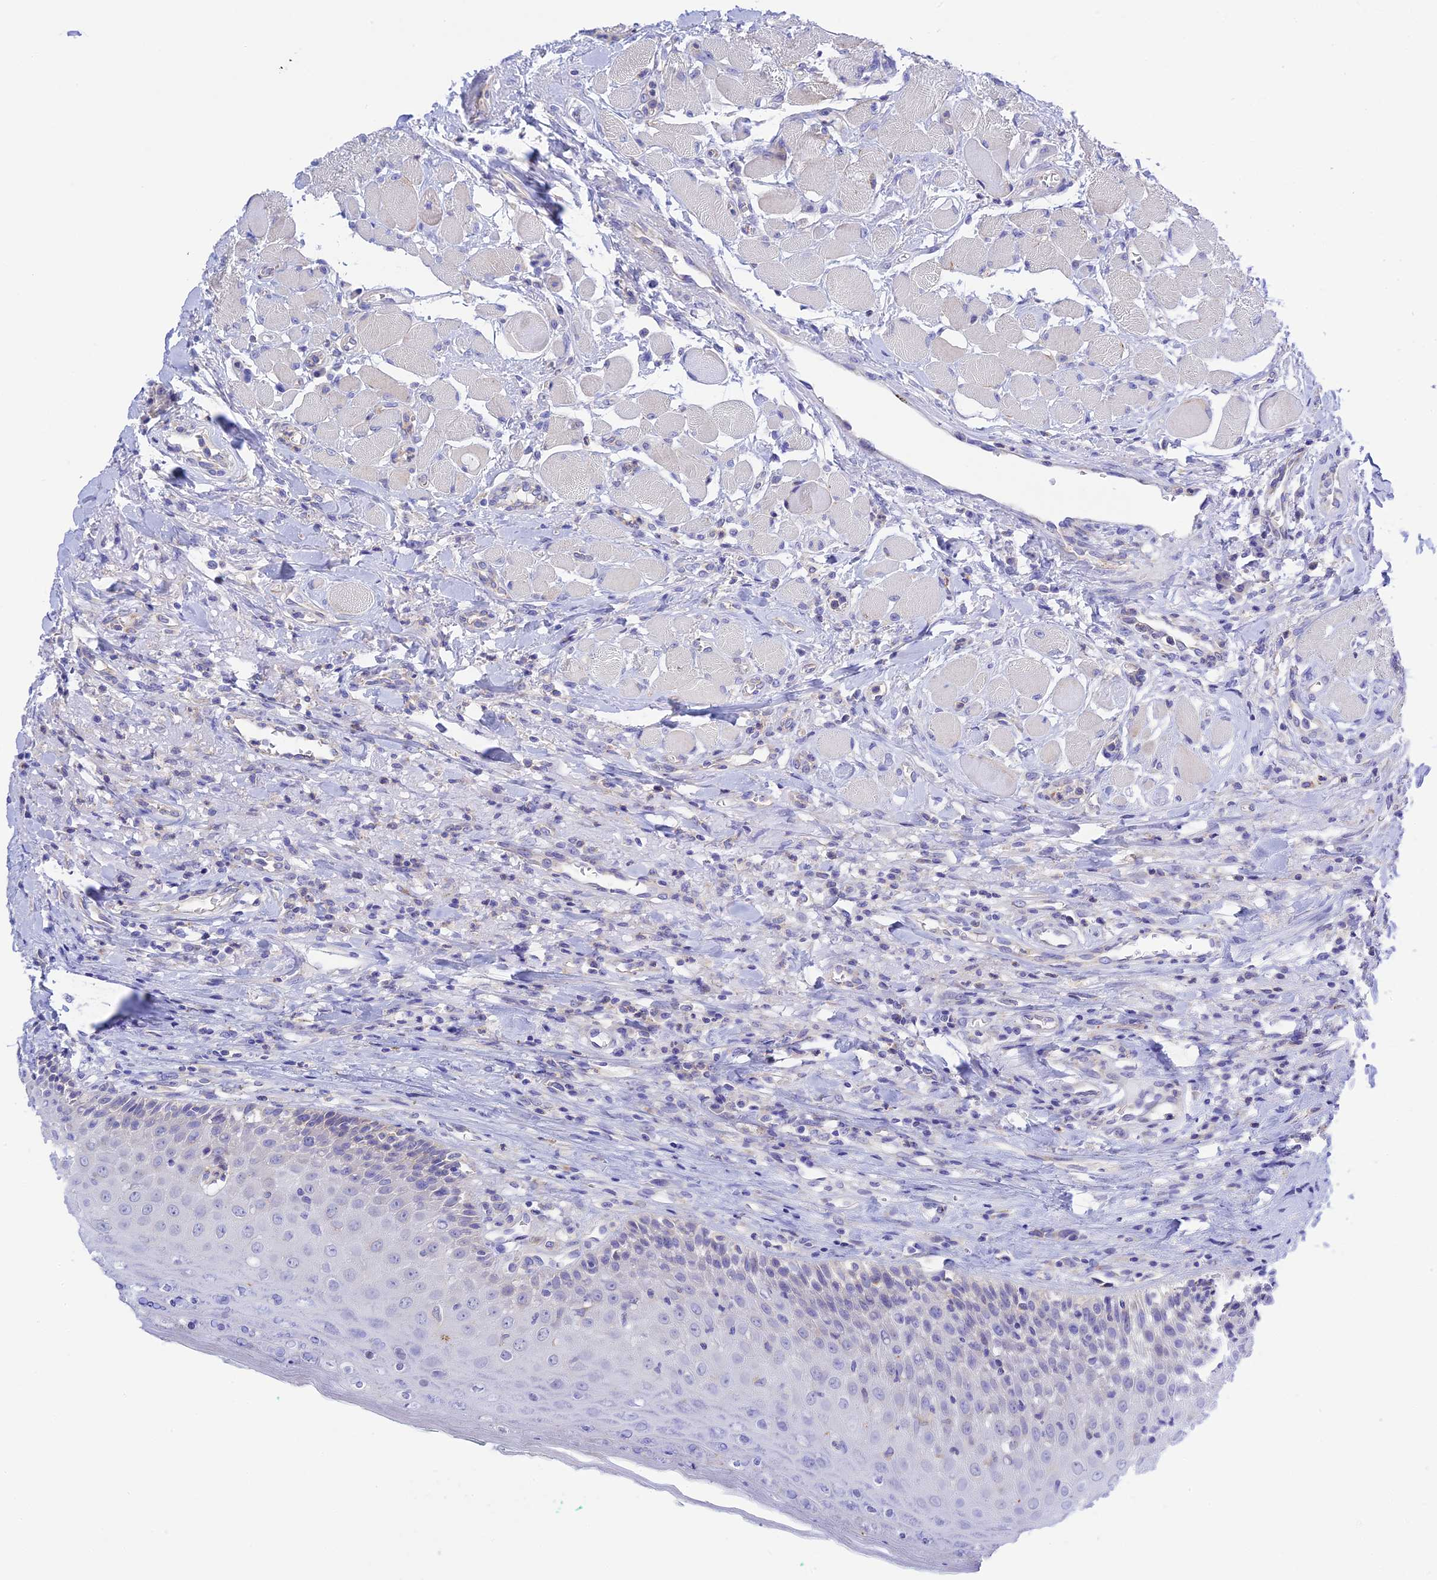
{"staining": {"intensity": "negative", "quantity": "none", "location": "none"}, "tissue": "oral mucosa", "cell_type": "Squamous epithelial cells", "image_type": "normal", "snomed": [{"axis": "morphology", "description": "Normal tissue, NOS"}, {"axis": "topography", "description": "Oral tissue"}], "caption": "This is an IHC photomicrograph of unremarkable human oral mucosa. There is no expression in squamous epithelial cells.", "gene": "CHSY3", "patient": {"sex": "female", "age": 70}}